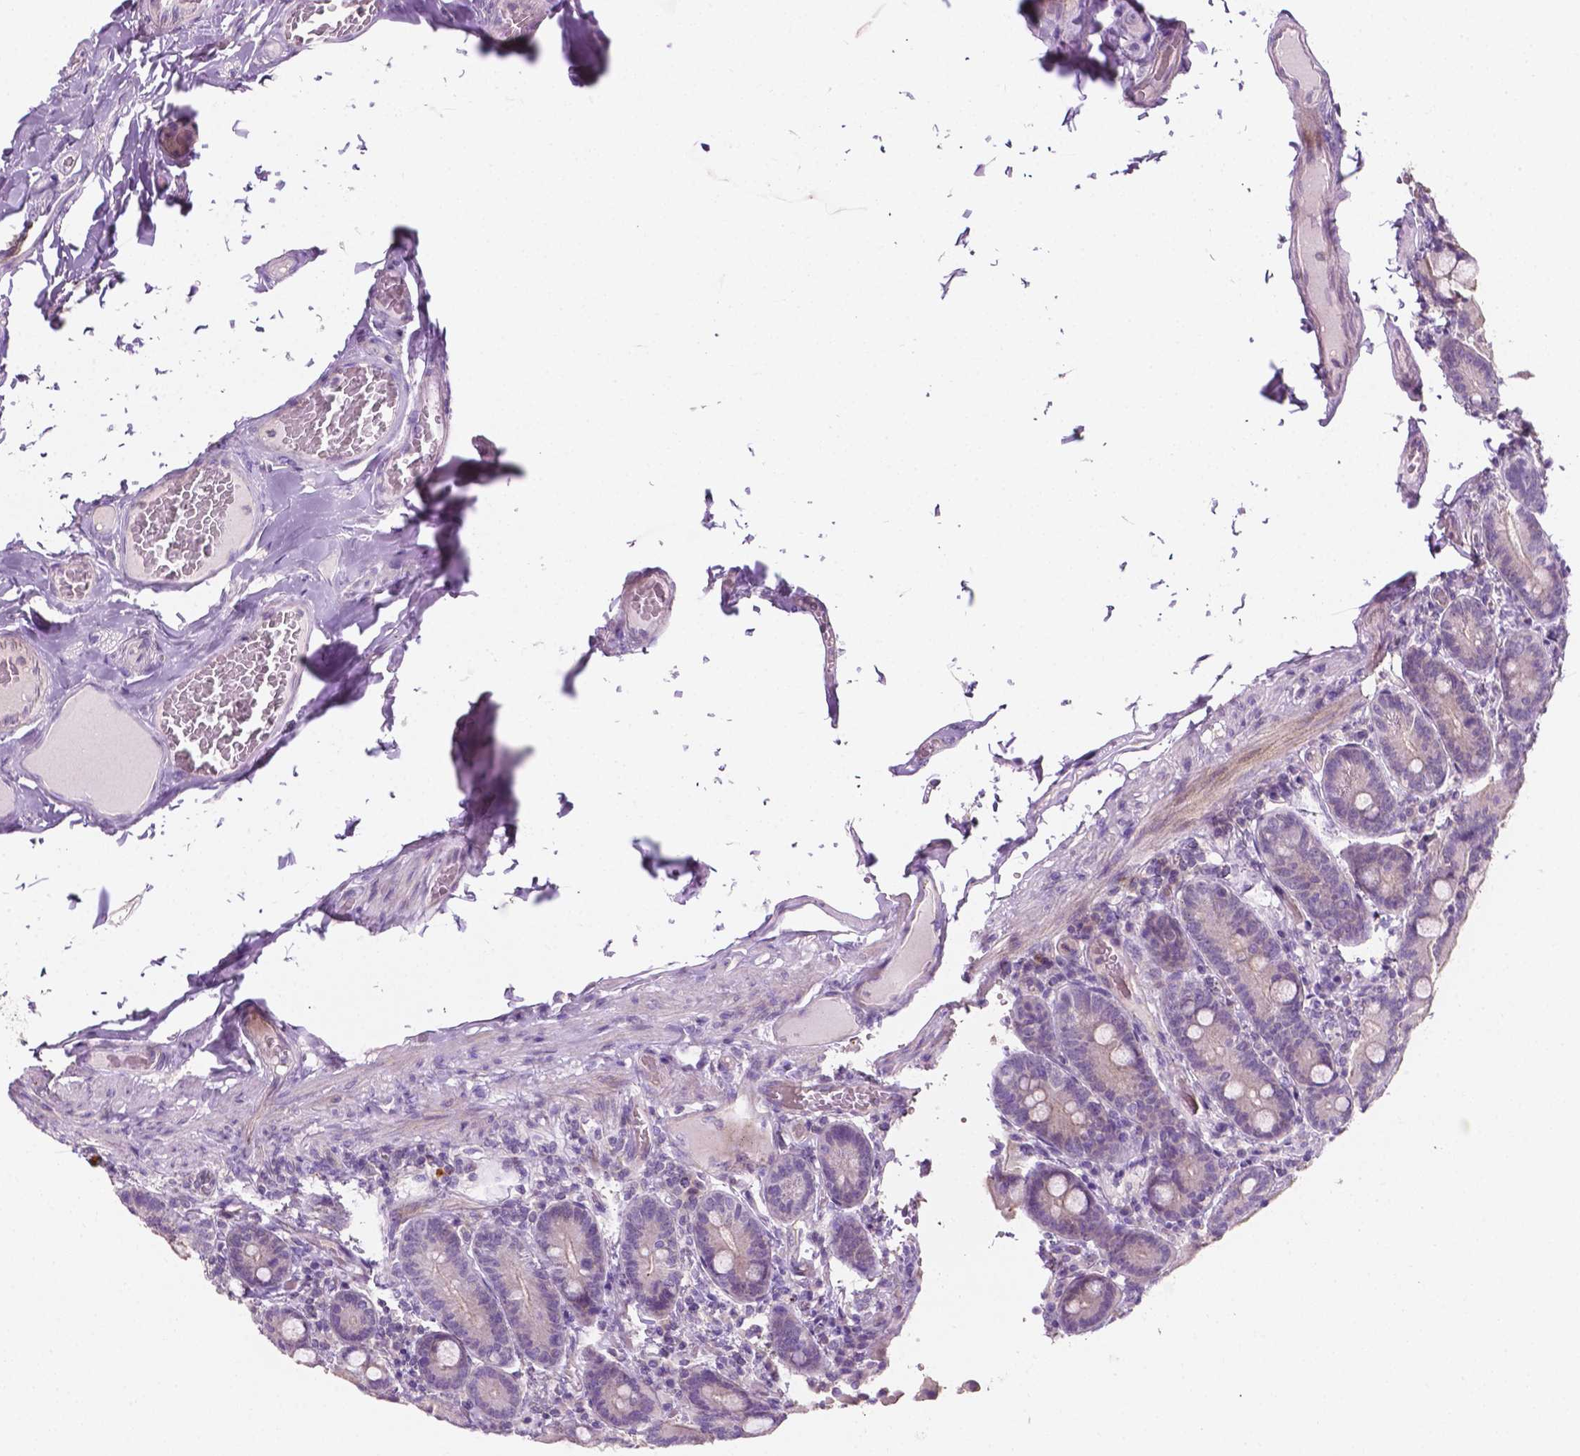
{"staining": {"intensity": "weak", "quantity": "<25%", "location": "cytoplasmic/membranous"}, "tissue": "duodenum", "cell_type": "Glandular cells", "image_type": "normal", "snomed": [{"axis": "morphology", "description": "Normal tissue, NOS"}, {"axis": "topography", "description": "Duodenum"}], "caption": "The micrograph exhibits no staining of glandular cells in normal duodenum. (Brightfield microscopy of DAB (3,3'-diaminobenzidine) immunohistochemistry (IHC) at high magnification).", "gene": "EGFR", "patient": {"sex": "female", "age": 62}}